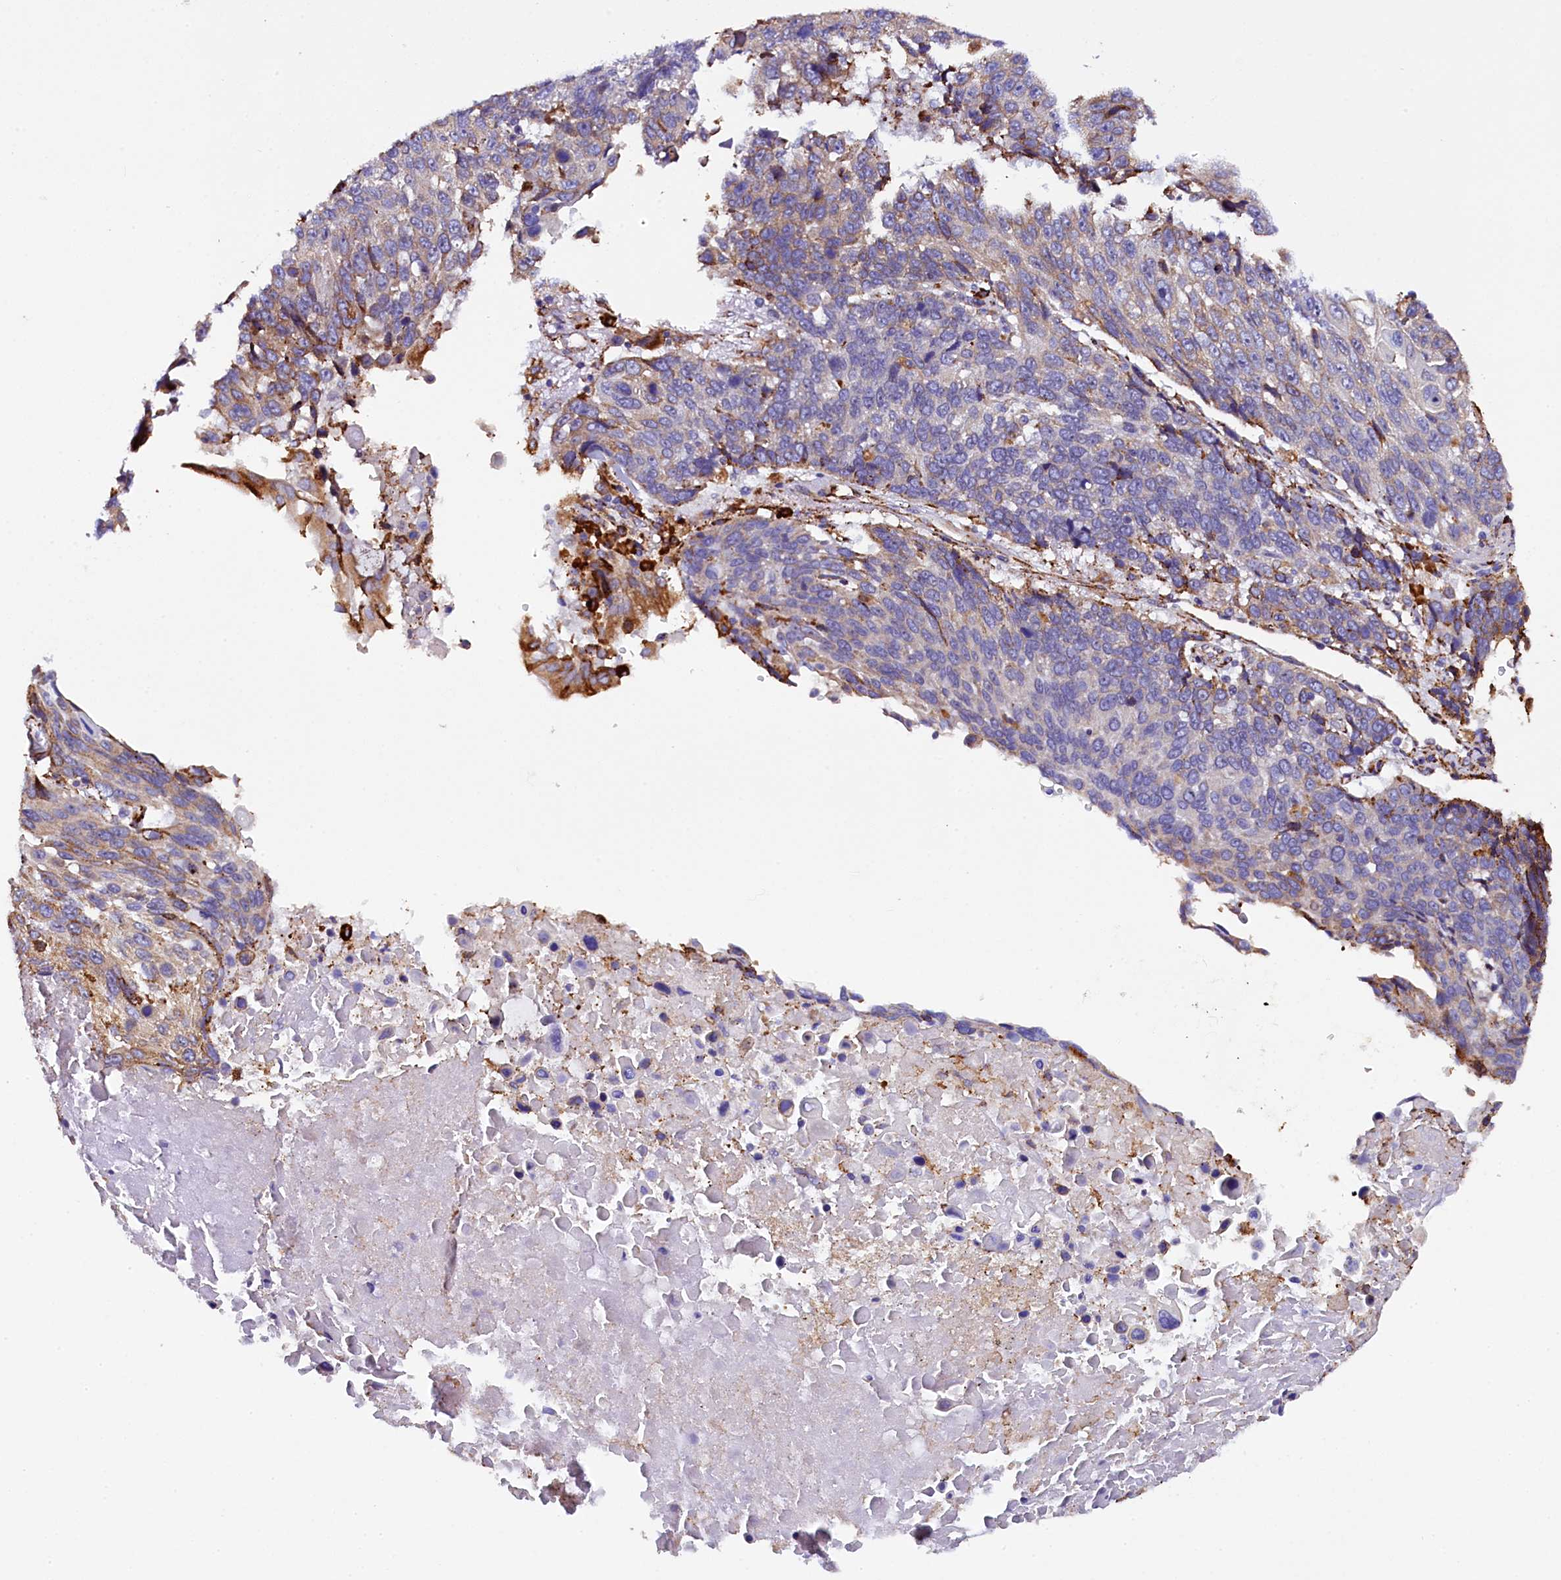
{"staining": {"intensity": "negative", "quantity": "none", "location": "none"}, "tissue": "lung cancer", "cell_type": "Tumor cells", "image_type": "cancer", "snomed": [{"axis": "morphology", "description": "Squamous cell carcinoma, NOS"}, {"axis": "topography", "description": "Lung"}], "caption": "A histopathology image of squamous cell carcinoma (lung) stained for a protein demonstrates no brown staining in tumor cells.", "gene": "CAPS2", "patient": {"sex": "male", "age": 66}}